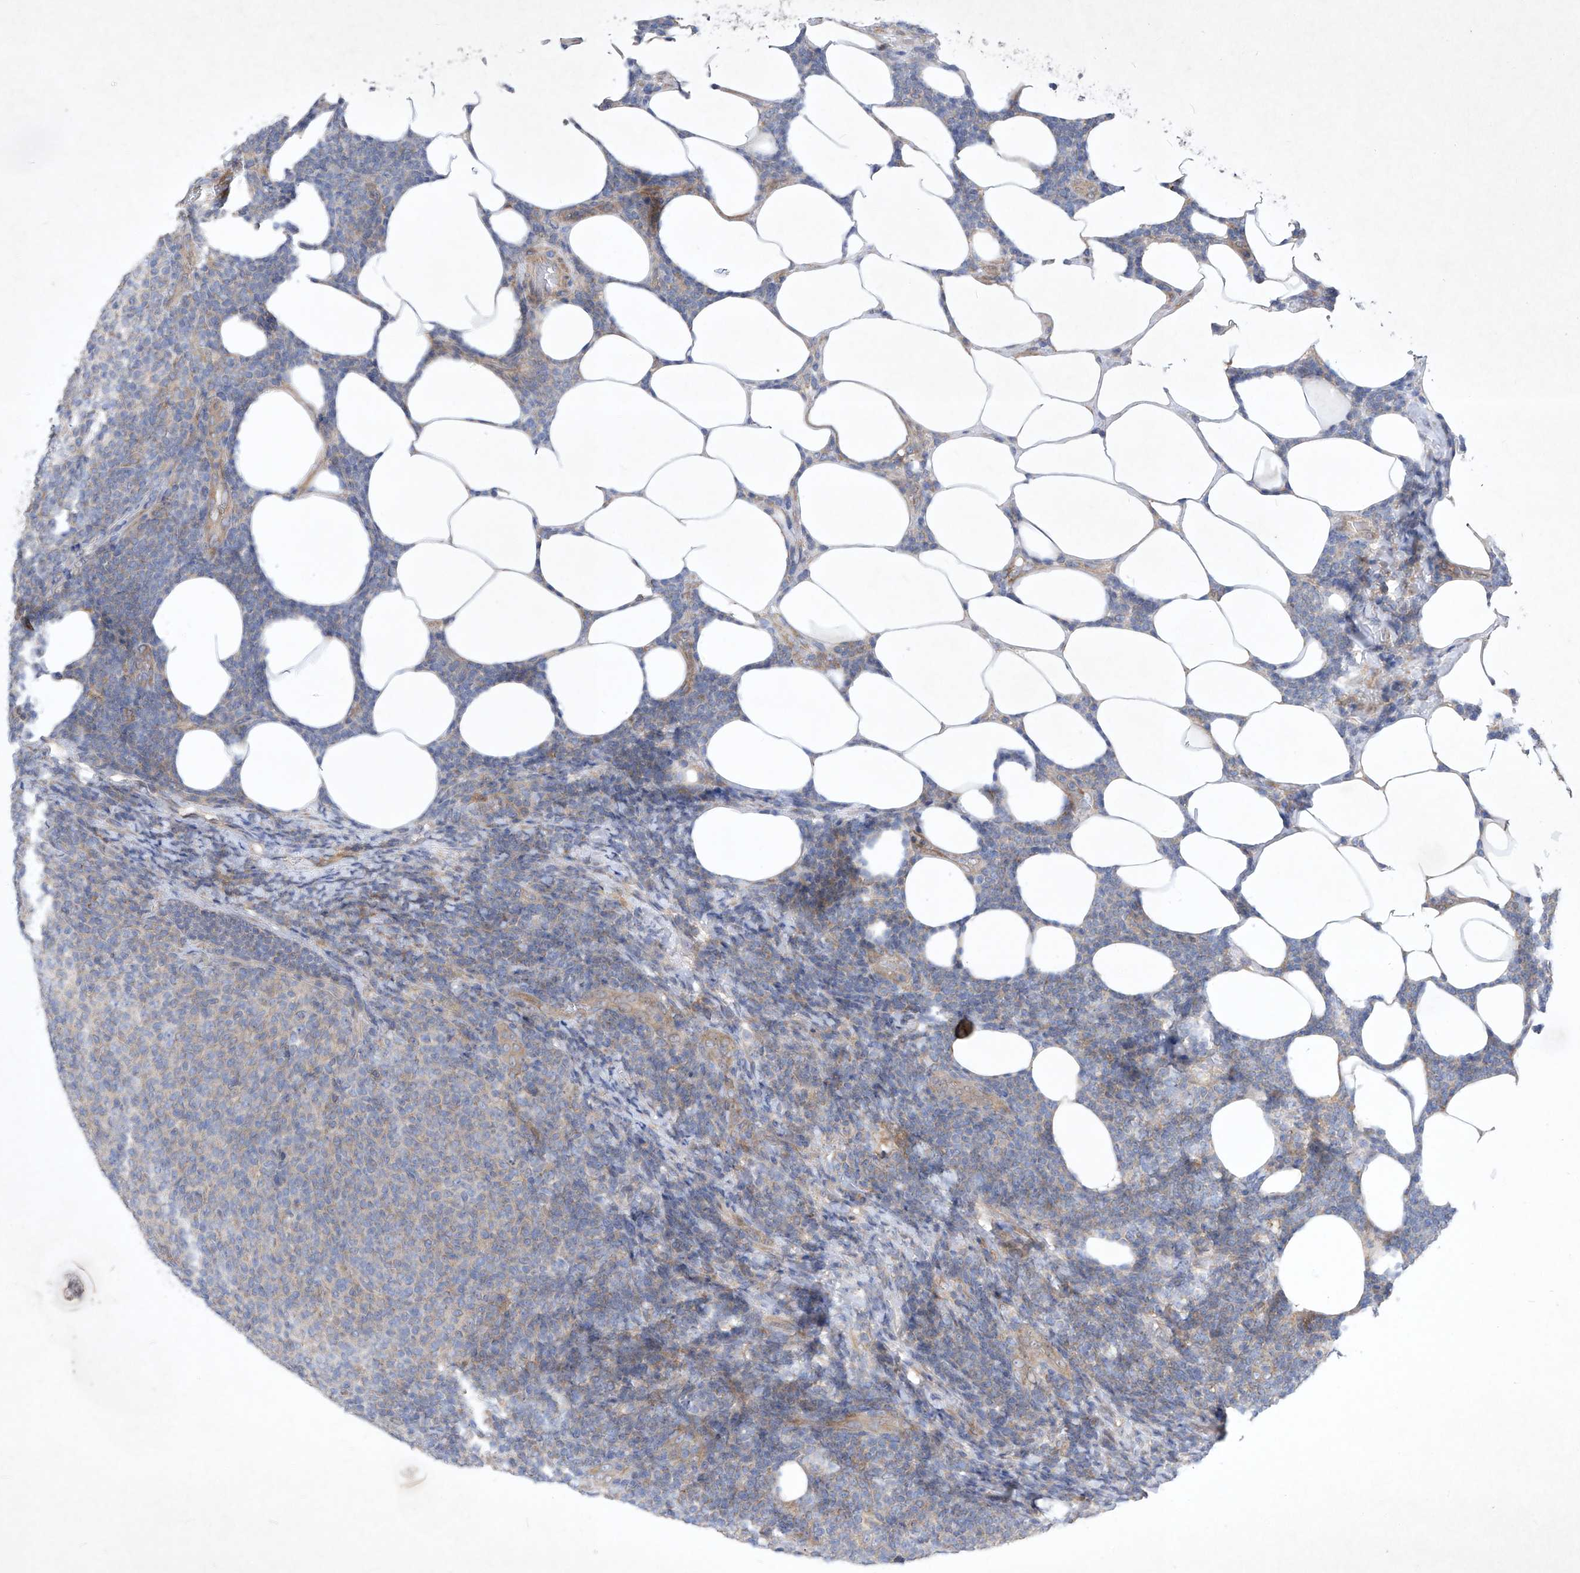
{"staining": {"intensity": "negative", "quantity": "none", "location": "none"}, "tissue": "lymphoma", "cell_type": "Tumor cells", "image_type": "cancer", "snomed": [{"axis": "morphology", "description": "Malignant lymphoma, non-Hodgkin's type, Low grade"}, {"axis": "topography", "description": "Lymph node"}], "caption": "Immunohistochemistry (IHC) of human lymphoma exhibits no positivity in tumor cells.", "gene": "COQ3", "patient": {"sex": "male", "age": 66}}